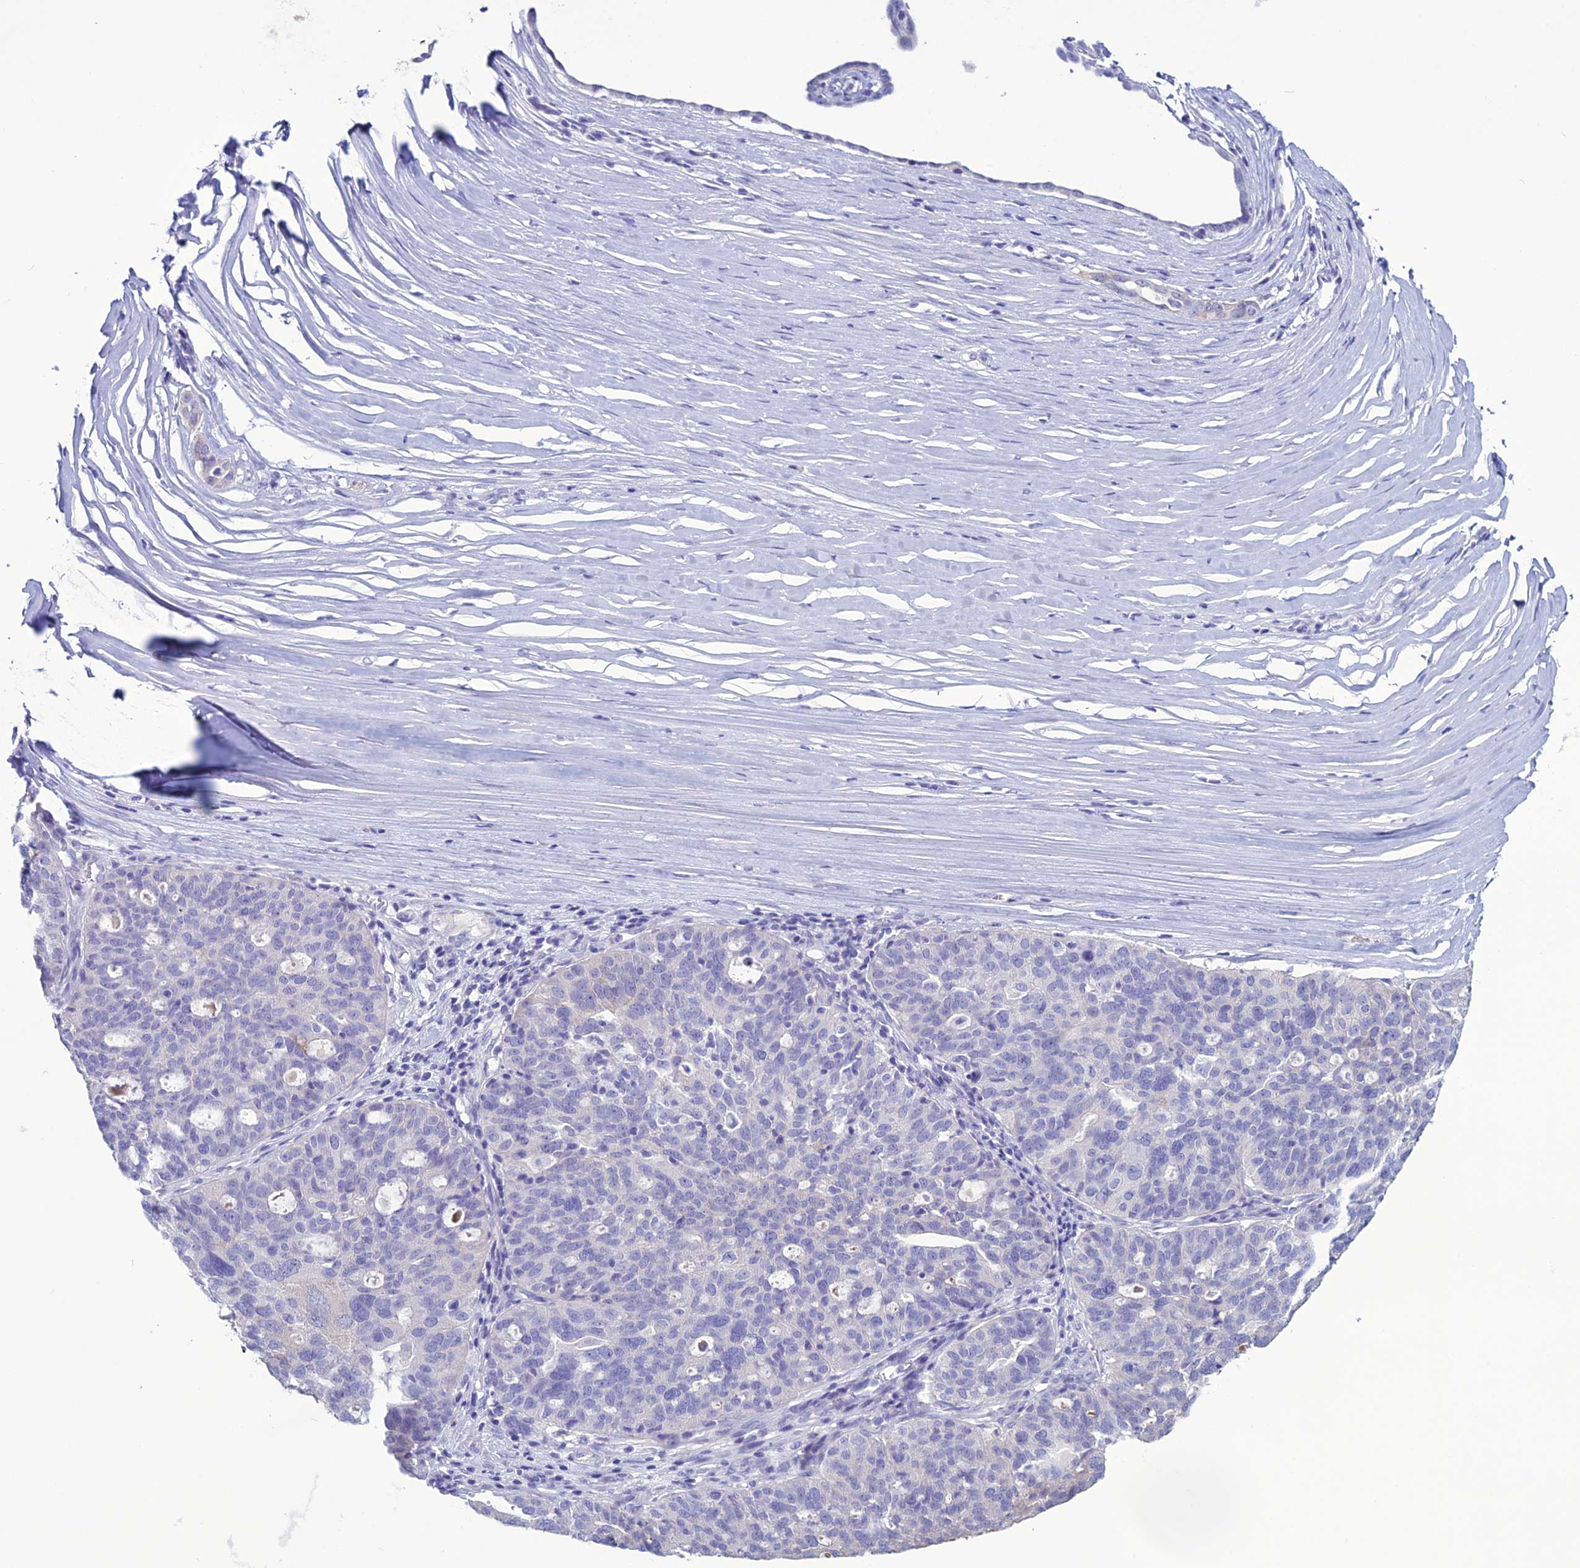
{"staining": {"intensity": "negative", "quantity": "none", "location": "none"}, "tissue": "ovarian cancer", "cell_type": "Tumor cells", "image_type": "cancer", "snomed": [{"axis": "morphology", "description": "Cystadenocarcinoma, serous, NOS"}, {"axis": "topography", "description": "Ovary"}], "caption": "The histopathology image reveals no significant staining in tumor cells of ovarian cancer (serous cystadenocarcinoma).", "gene": "CLEC2L", "patient": {"sex": "female", "age": 59}}